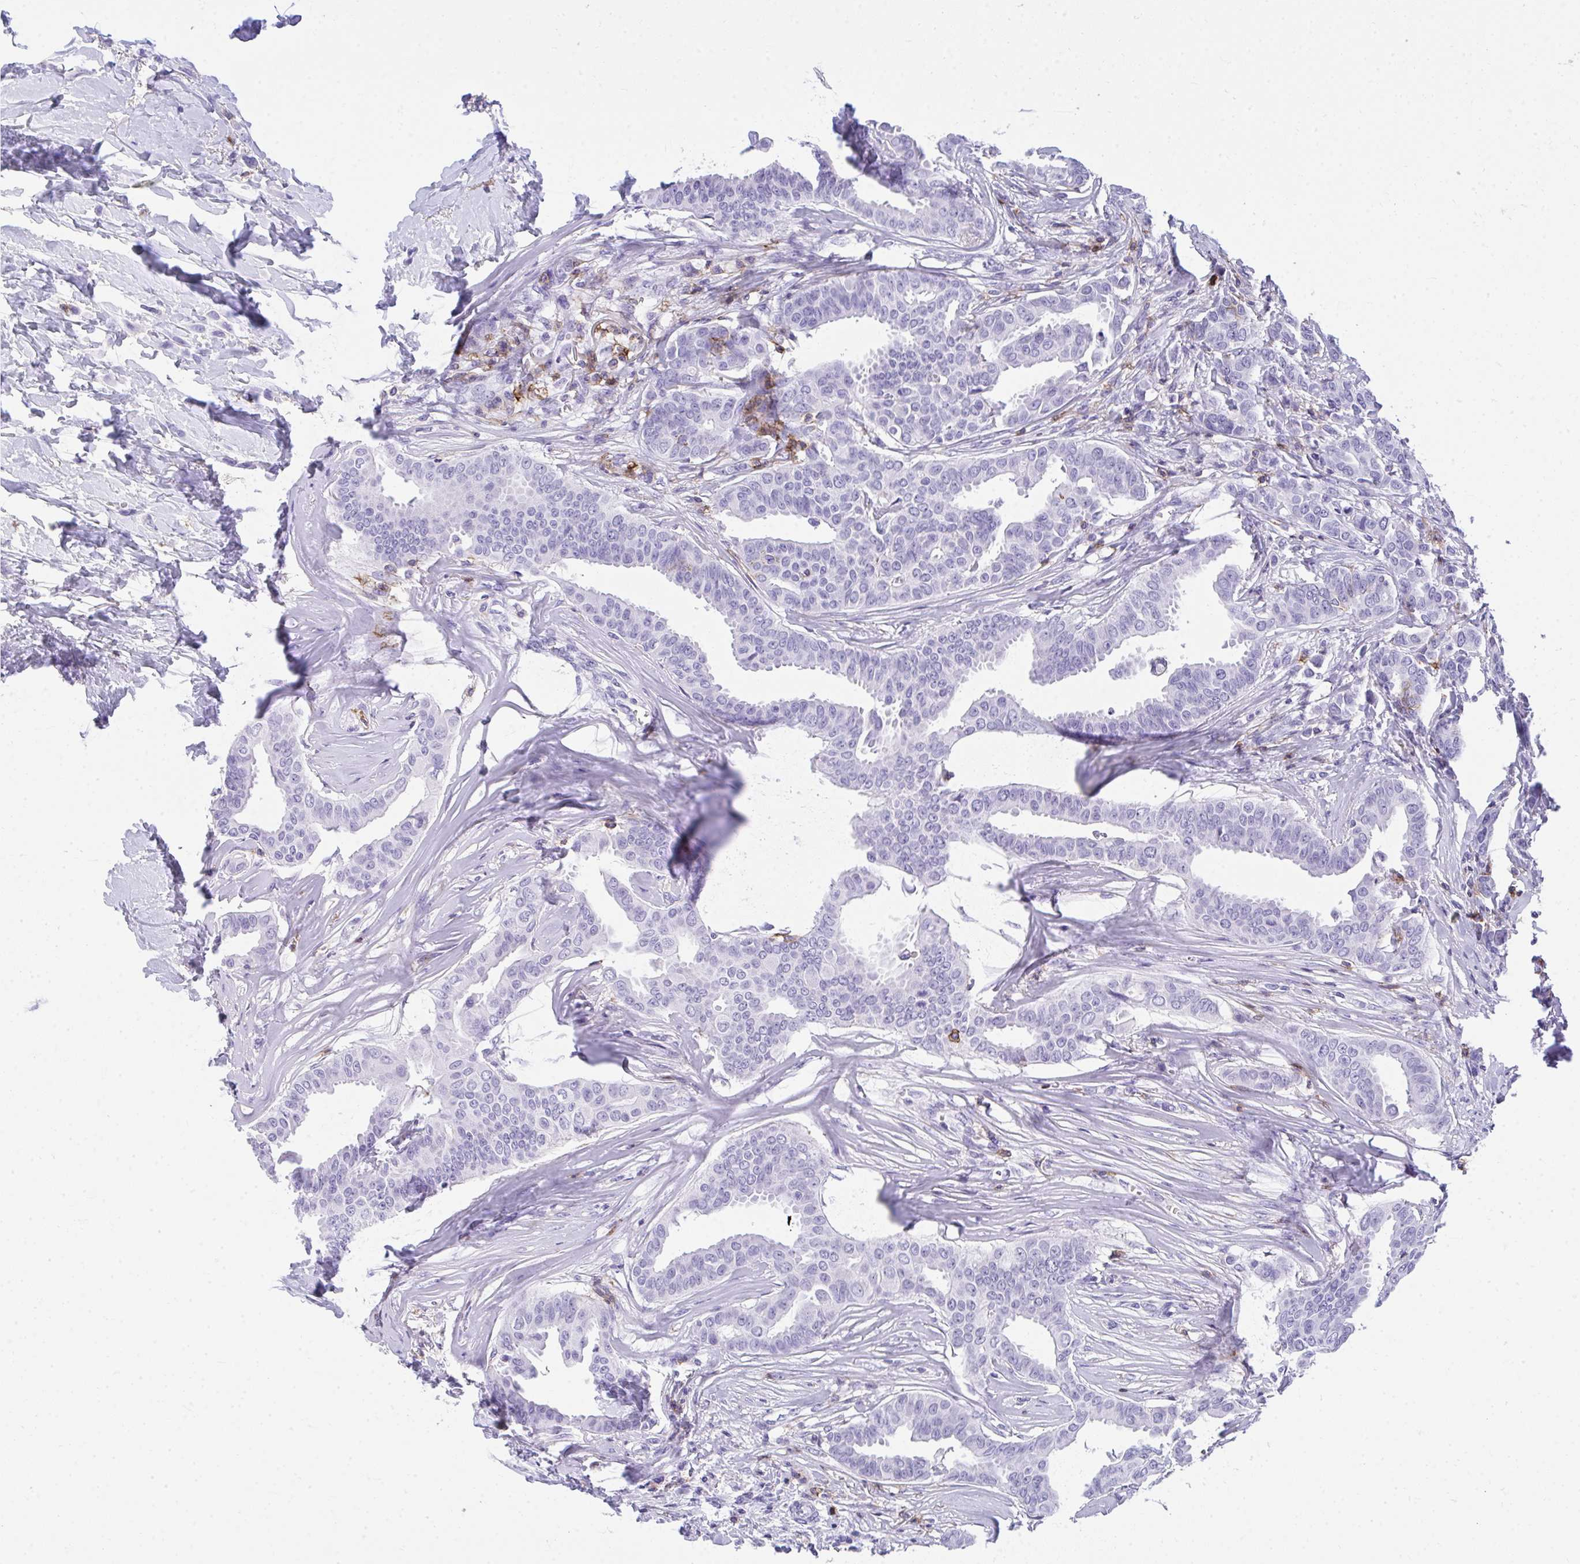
{"staining": {"intensity": "negative", "quantity": "none", "location": "none"}, "tissue": "breast cancer", "cell_type": "Tumor cells", "image_type": "cancer", "snomed": [{"axis": "morphology", "description": "Duct carcinoma"}, {"axis": "topography", "description": "Breast"}], "caption": "The IHC histopathology image has no significant staining in tumor cells of breast cancer tissue. Nuclei are stained in blue.", "gene": "SPN", "patient": {"sex": "female", "age": 45}}